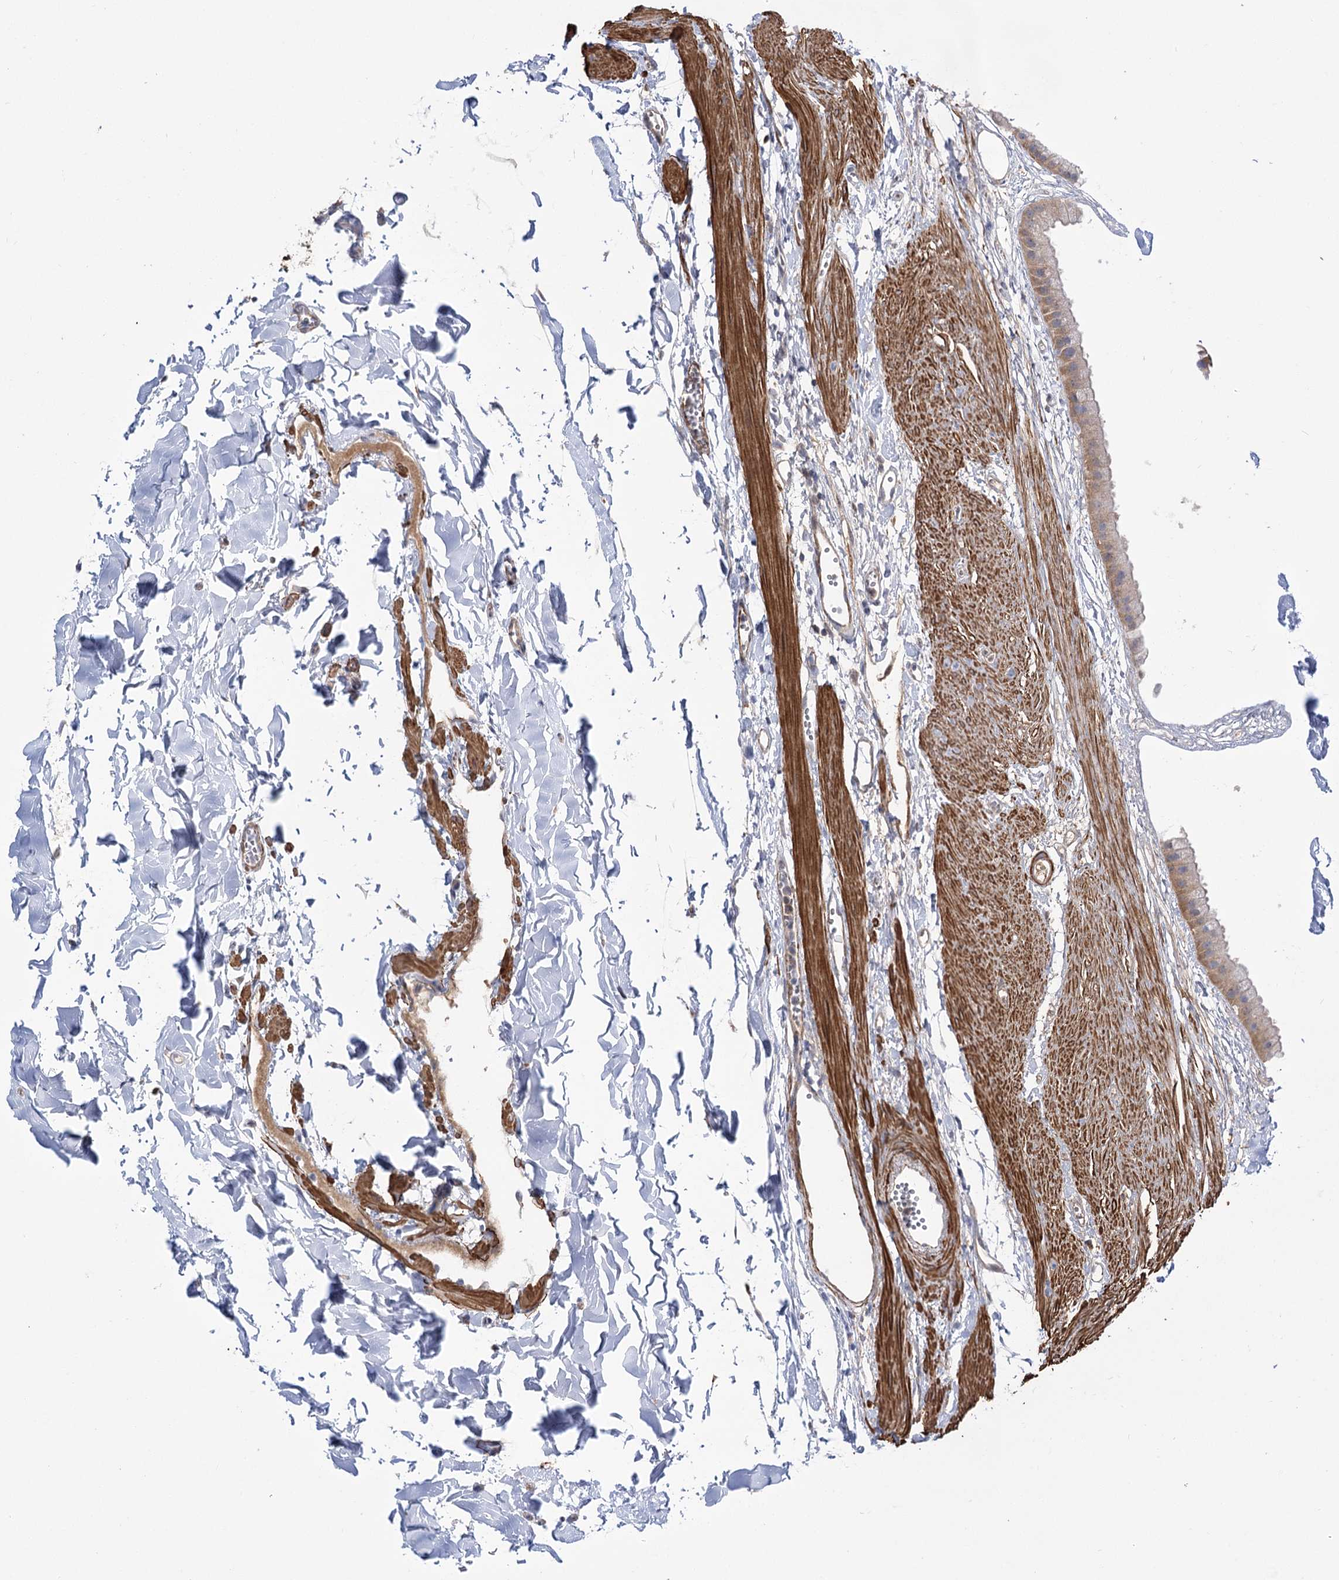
{"staining": {"intensity": "weak", "quantity": "25%-75%", "location": "cytoplasmic/membranous"}, "tissue": "gallbladder", "cell_type": "Glandular cells", "image_type": "normal", "snomed": [{"axis": "morphology", "description": "Normal tissue, NOS"}, {"axis": "topography", "description": "Gallbladder"}], "caption": "Weak cytoplasmic/membranous expression is present in about 25%-75% of glandular cells in unremarkable gallbladder.", "gene": "WASHC3", "patient": {"sex": "female", "age": 64}}